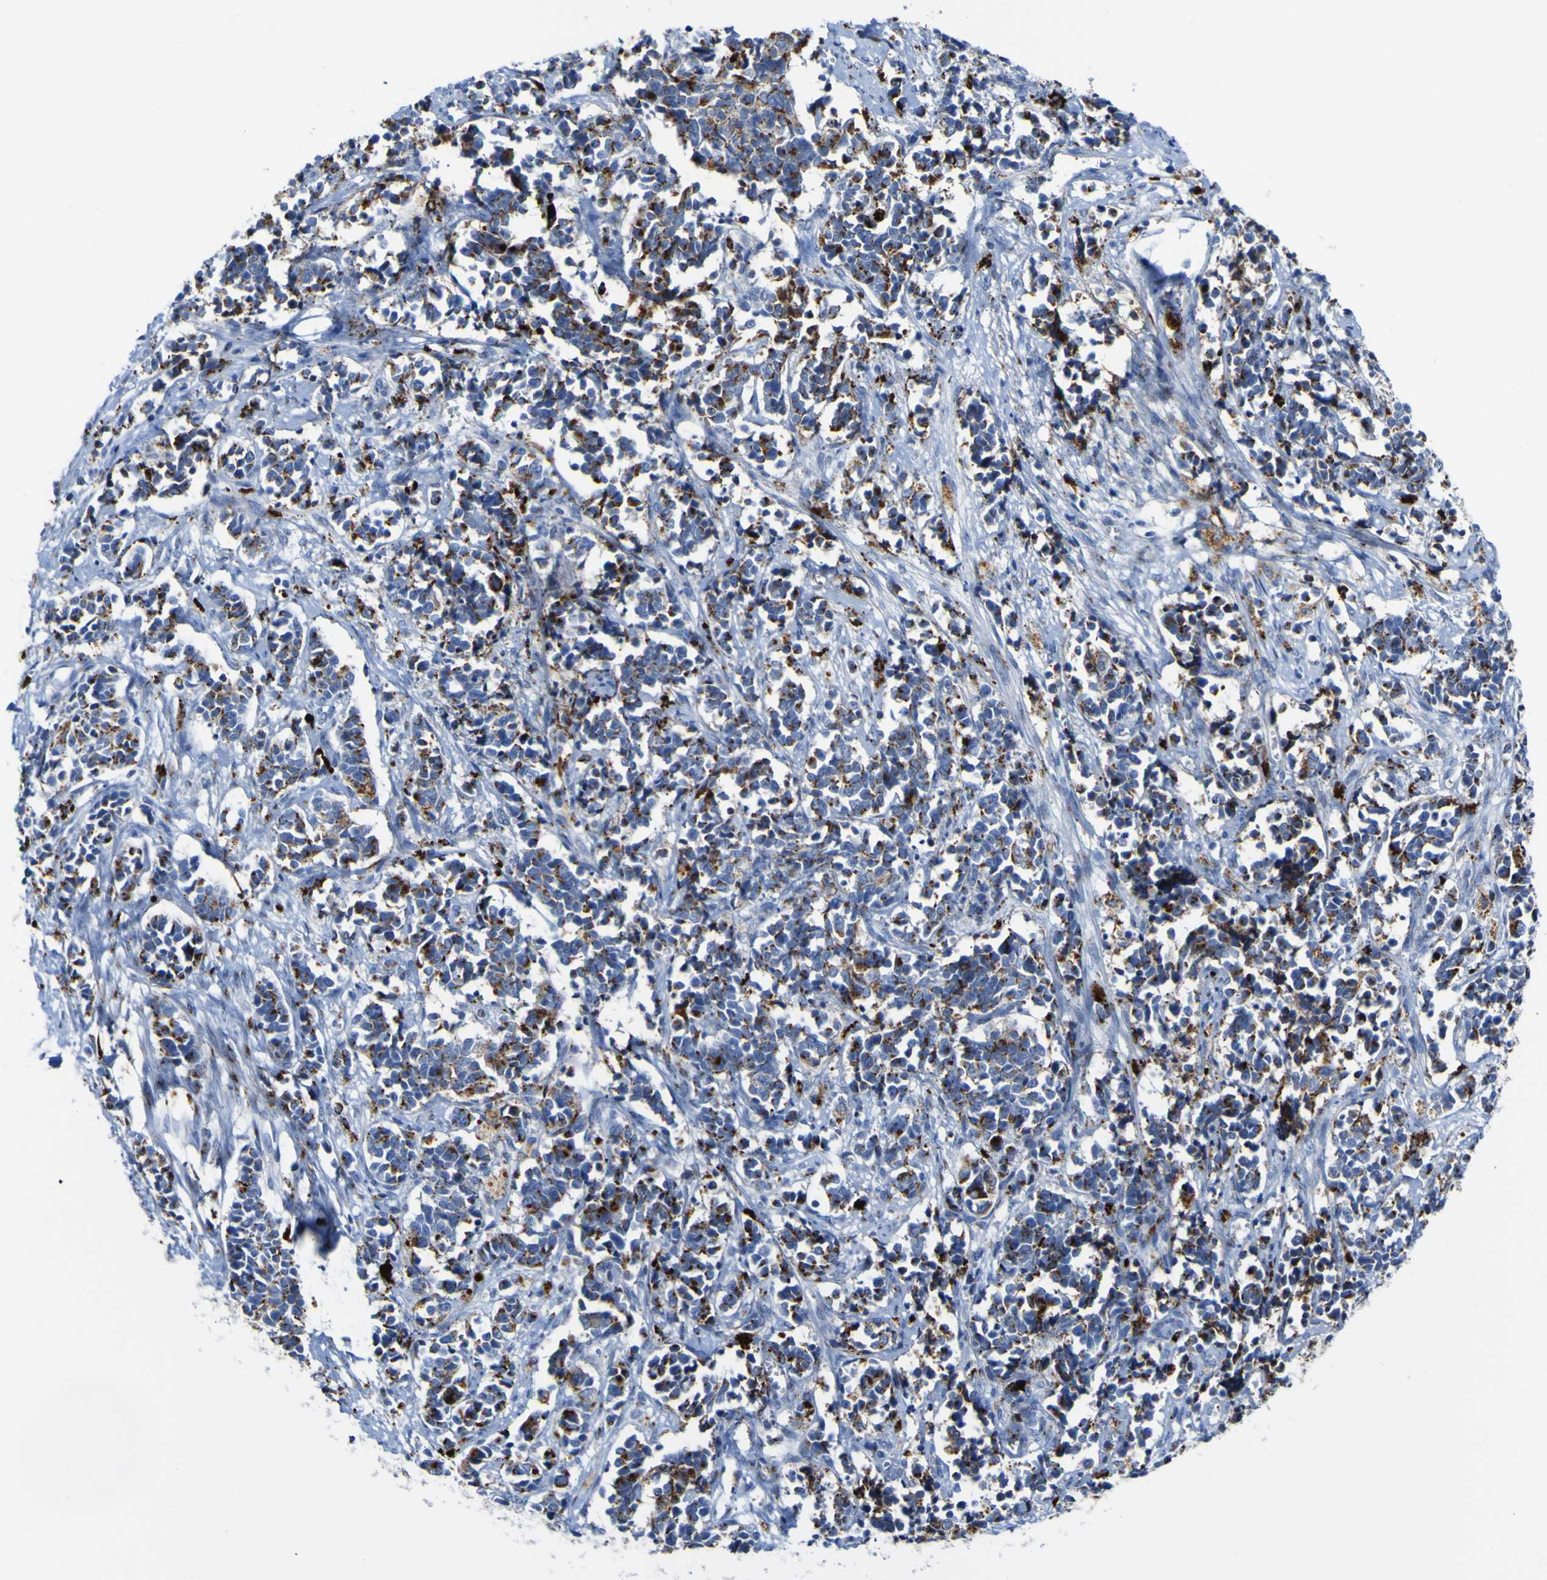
{"staining": {"intensity": "strong", "quantity": "25%-75%", "location": "cytoplasmic/membranous"}, "tissue": "cervical cancer", "cell_type": "Tumor cells", "image_type": "cancer", "snomed": [{"axis": "morphology", "description": "Normal tissue, NOS"}, {"axis": "morphology", "description": "Squamous cell carcinoma, NOS"}, {"axis": "topography", "description": "Cervix"}], "caption": "An image of squamous cell carcinoma (cervical) stained for a protein displays strong cytoplasmic/membranous brown staining in tumor cells. The staining is performed using DAB brown chromogen to label protein expression. The nuclei are counter-stained blue using hematoxylin.", "gene": "PTPRF", "patient": {"sex": "female", "age": 35}}